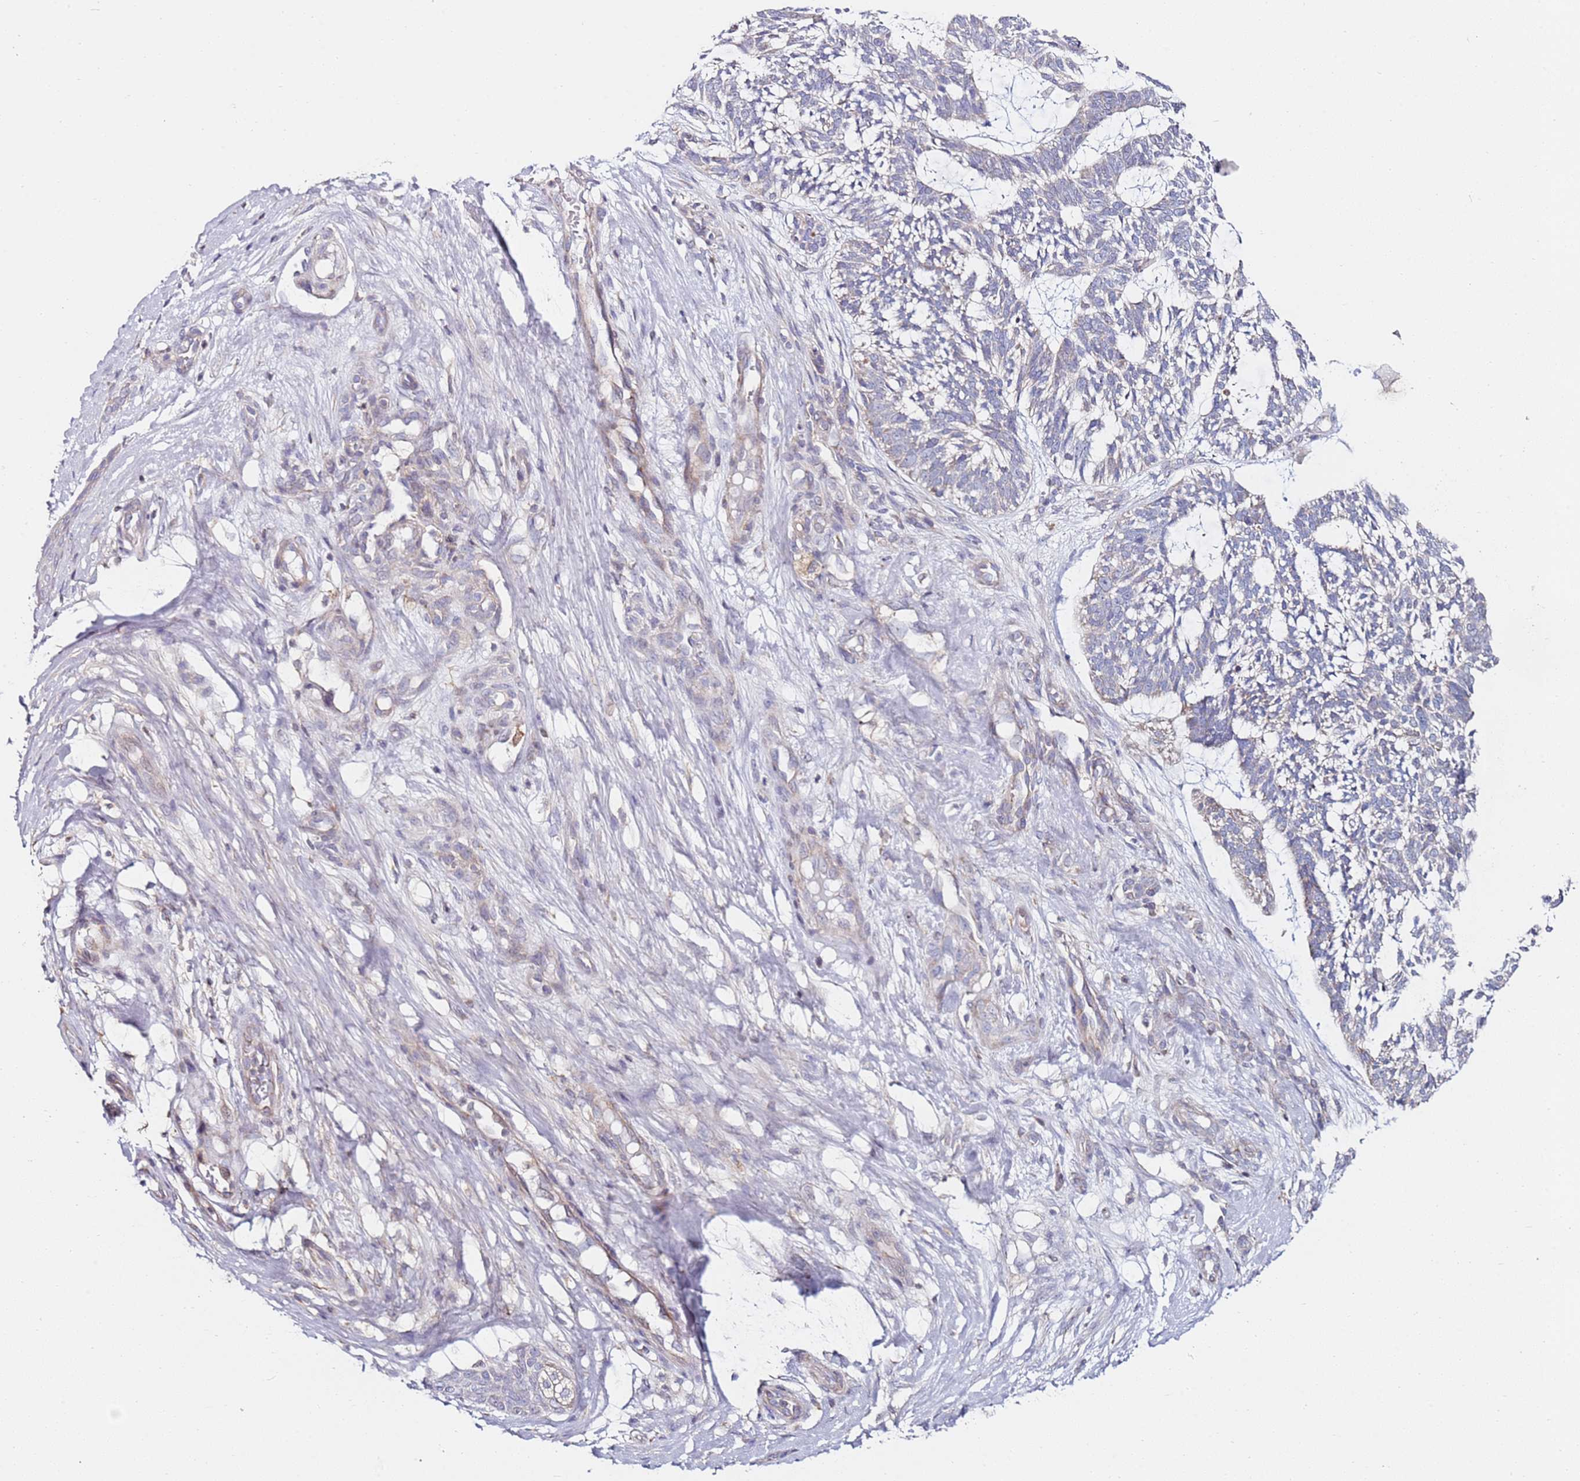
{"staining": {"intensity": "negative", "quantity": "none", "location": "none"}, "tissue": "skin cancer", "cell_type": "Tumor cells", "image_type": "cancer", "snomed": [{"axis": "morphology", "description": "Basal cell carcinoma"}, {"axis": "topography", "description": "Skin"}], "caption": "DAB immunohistochemical staining of basal cell carcinoma (skin) exhibits no significant positivity in tumor cells. (IHC, brightfield microscopy, high magnification).", "gene": "CNOT9", "patient": {"sex": "male", "age": 88}}